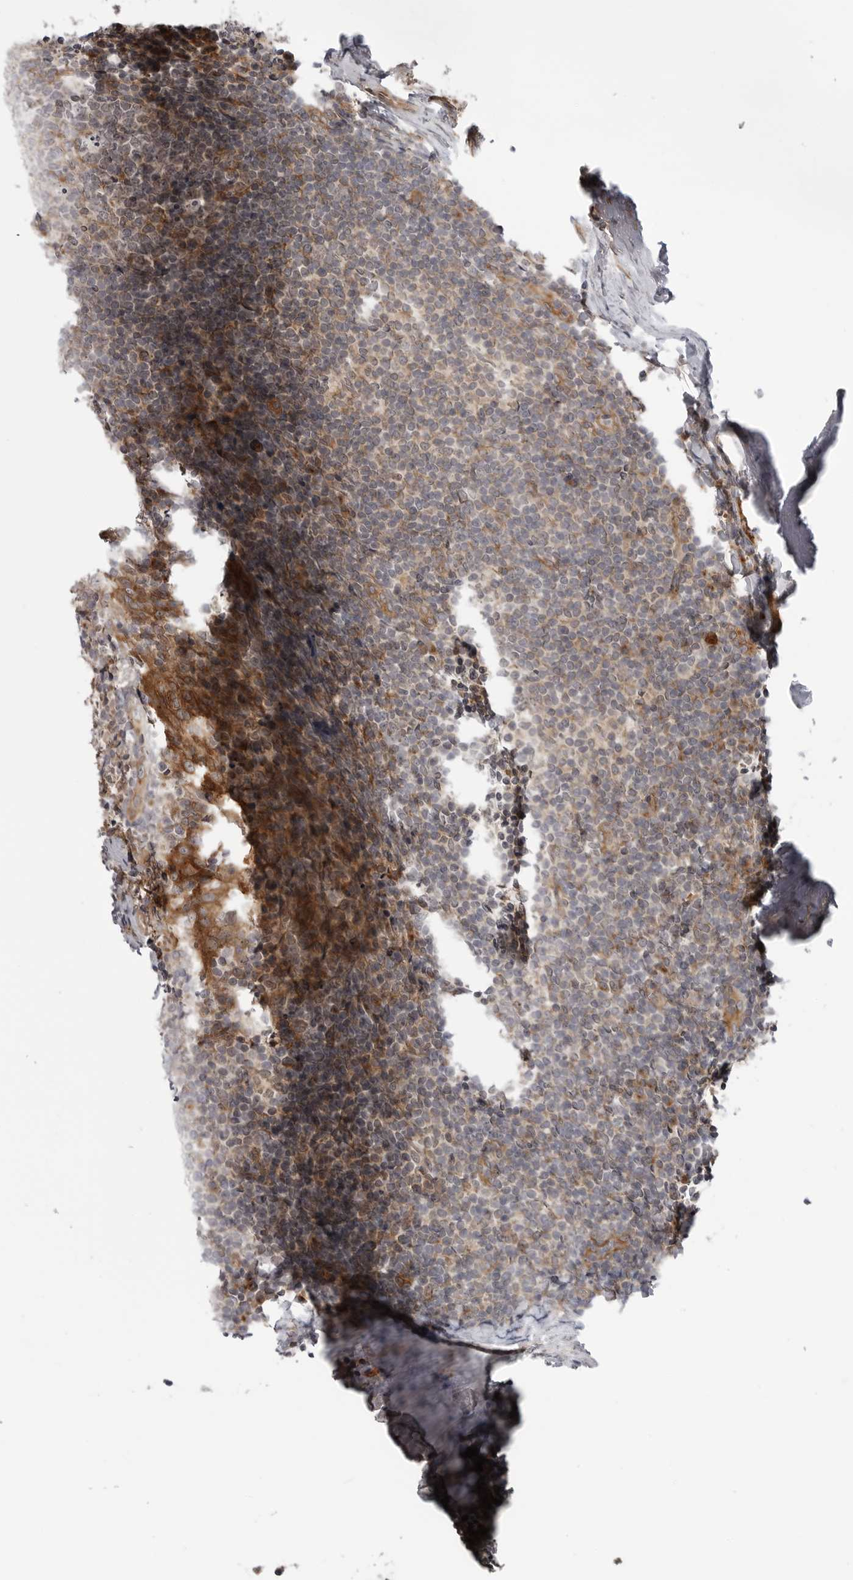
{"staining": {"intensity": "moderate", "quantity": "<25%", "location": "cytoplasmic/membranous"}, "tissue": "tonsil", "cell_type": "Germinal center cells", "image_type": "normal", "snomed": [{"axis": "morphology", "description": "Normal tissue, NOS"}, {"axis": "topography", "description": "Tonsil"}], "caption": "Immunohistochemical staining of normal human tonsil displays low levels of moderate cytoplasmic/membranous expression in about <25% of germinal center cells. The staining was performed using DAB (3,3'-diaminobenzidine) to visualize the protein expression in brown, while the nuclei were stained in blue with hematoxylin (Magnification: 20x).", "gene": "LRRC45", "patient": {"sex": "male", "age": 37}}